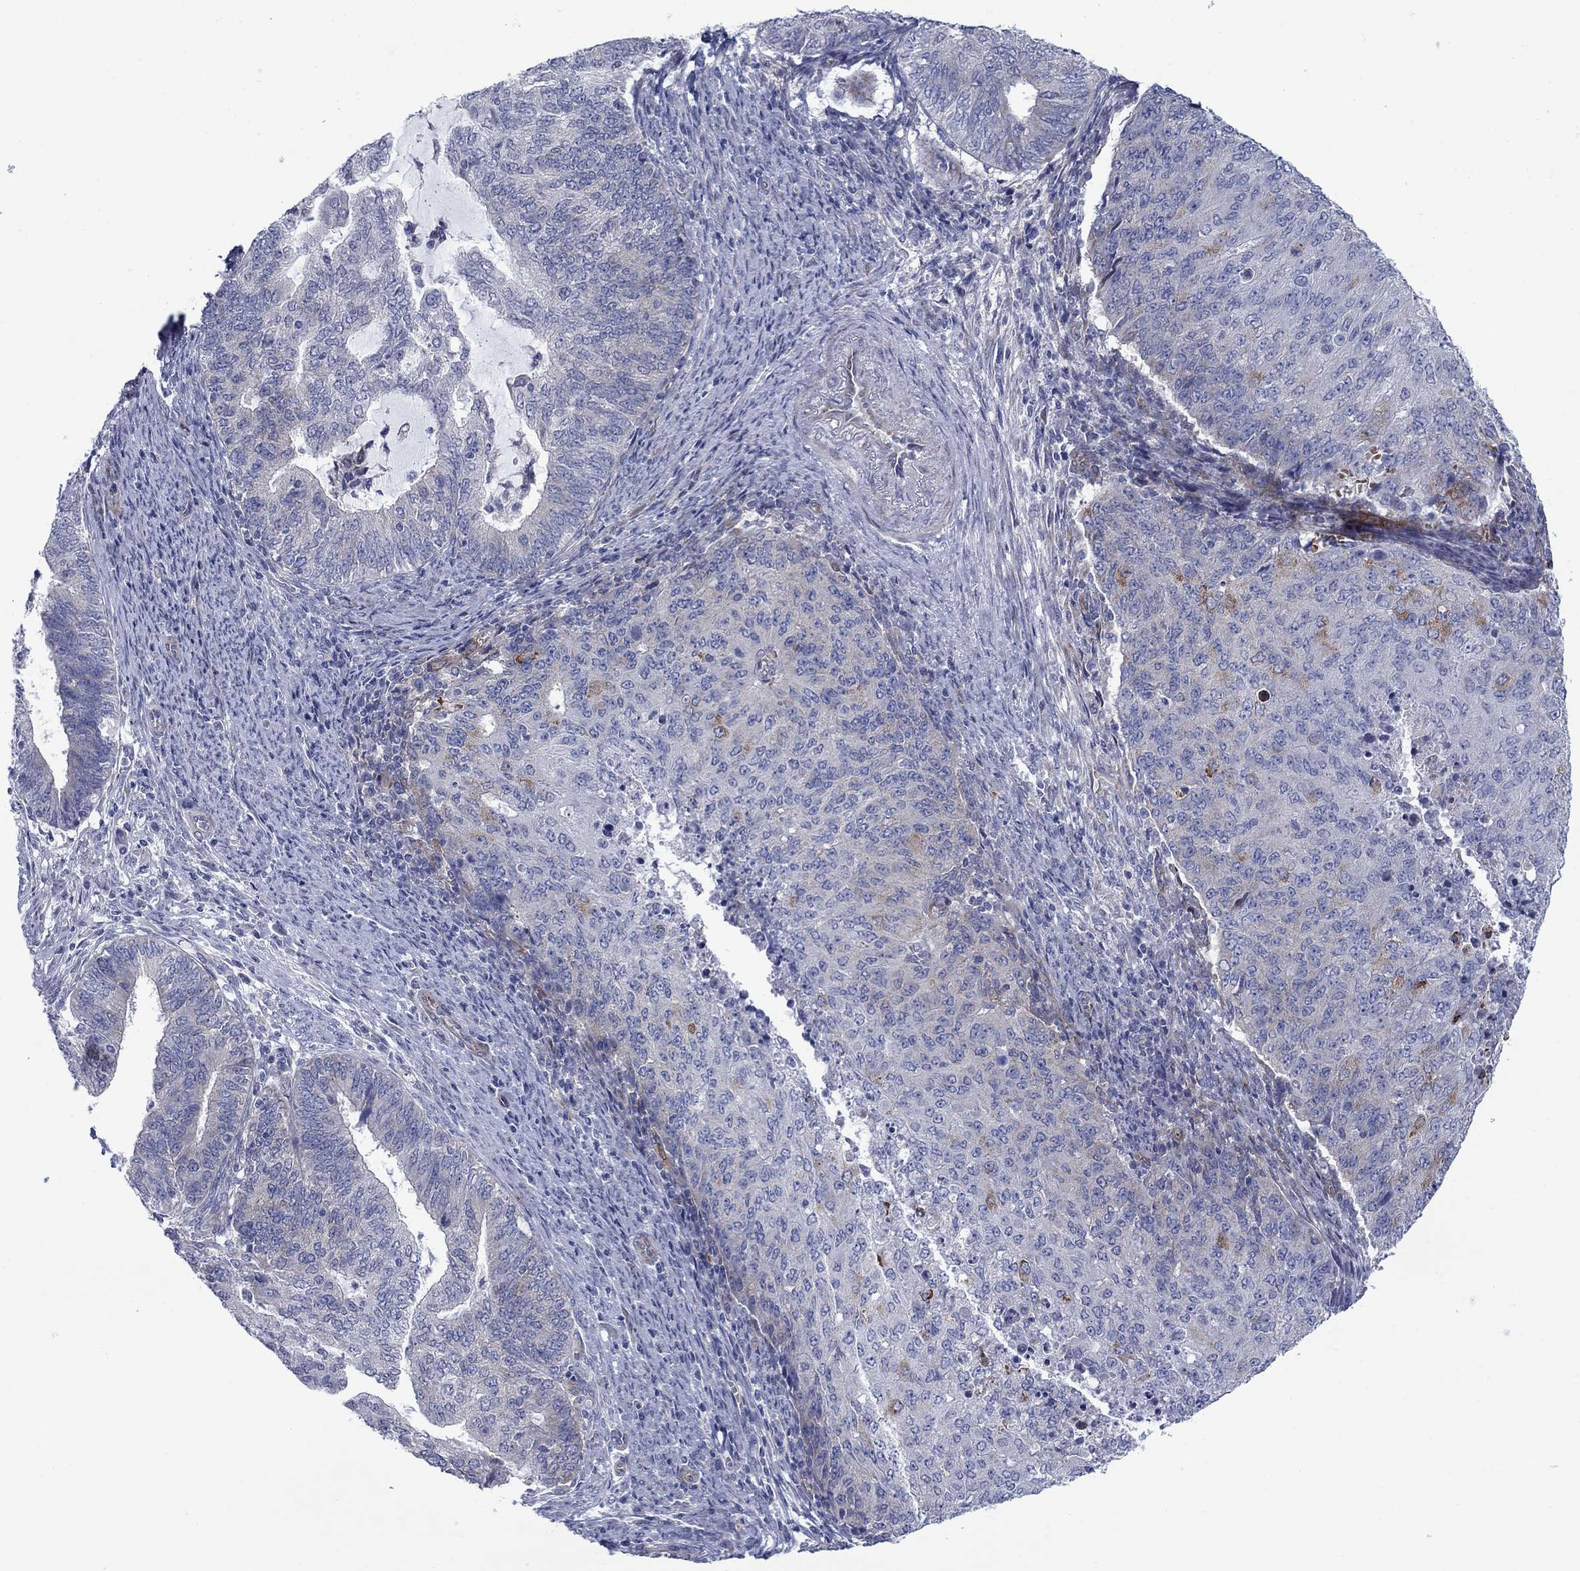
{"staining": {"intensity": "moderate", "quantity": "<25%", "location": "cytoplasmic/membranous"}, "tissue": "endometrial cancer", "cell_type": "Tumor cells", "image_type": "cancer", "snomed": [{"axis": "morphology", "description": "Adenocarcinoma, NOS"}, {"axis": "topography", "description": "Endometrium"}], "caption": "High-power microscopy captured an immunohistochemistry histopathology image of endometrial cancer, revealing moderate cytoplasmic/membranous expression in about <25% of tumor cells. Using DAB (brown) and hematoxylin (blue) stains, captured at high magnification using brightfield microscopy.", "gene": "FXR1", "patient": {"sex": "female", "age": 82}}